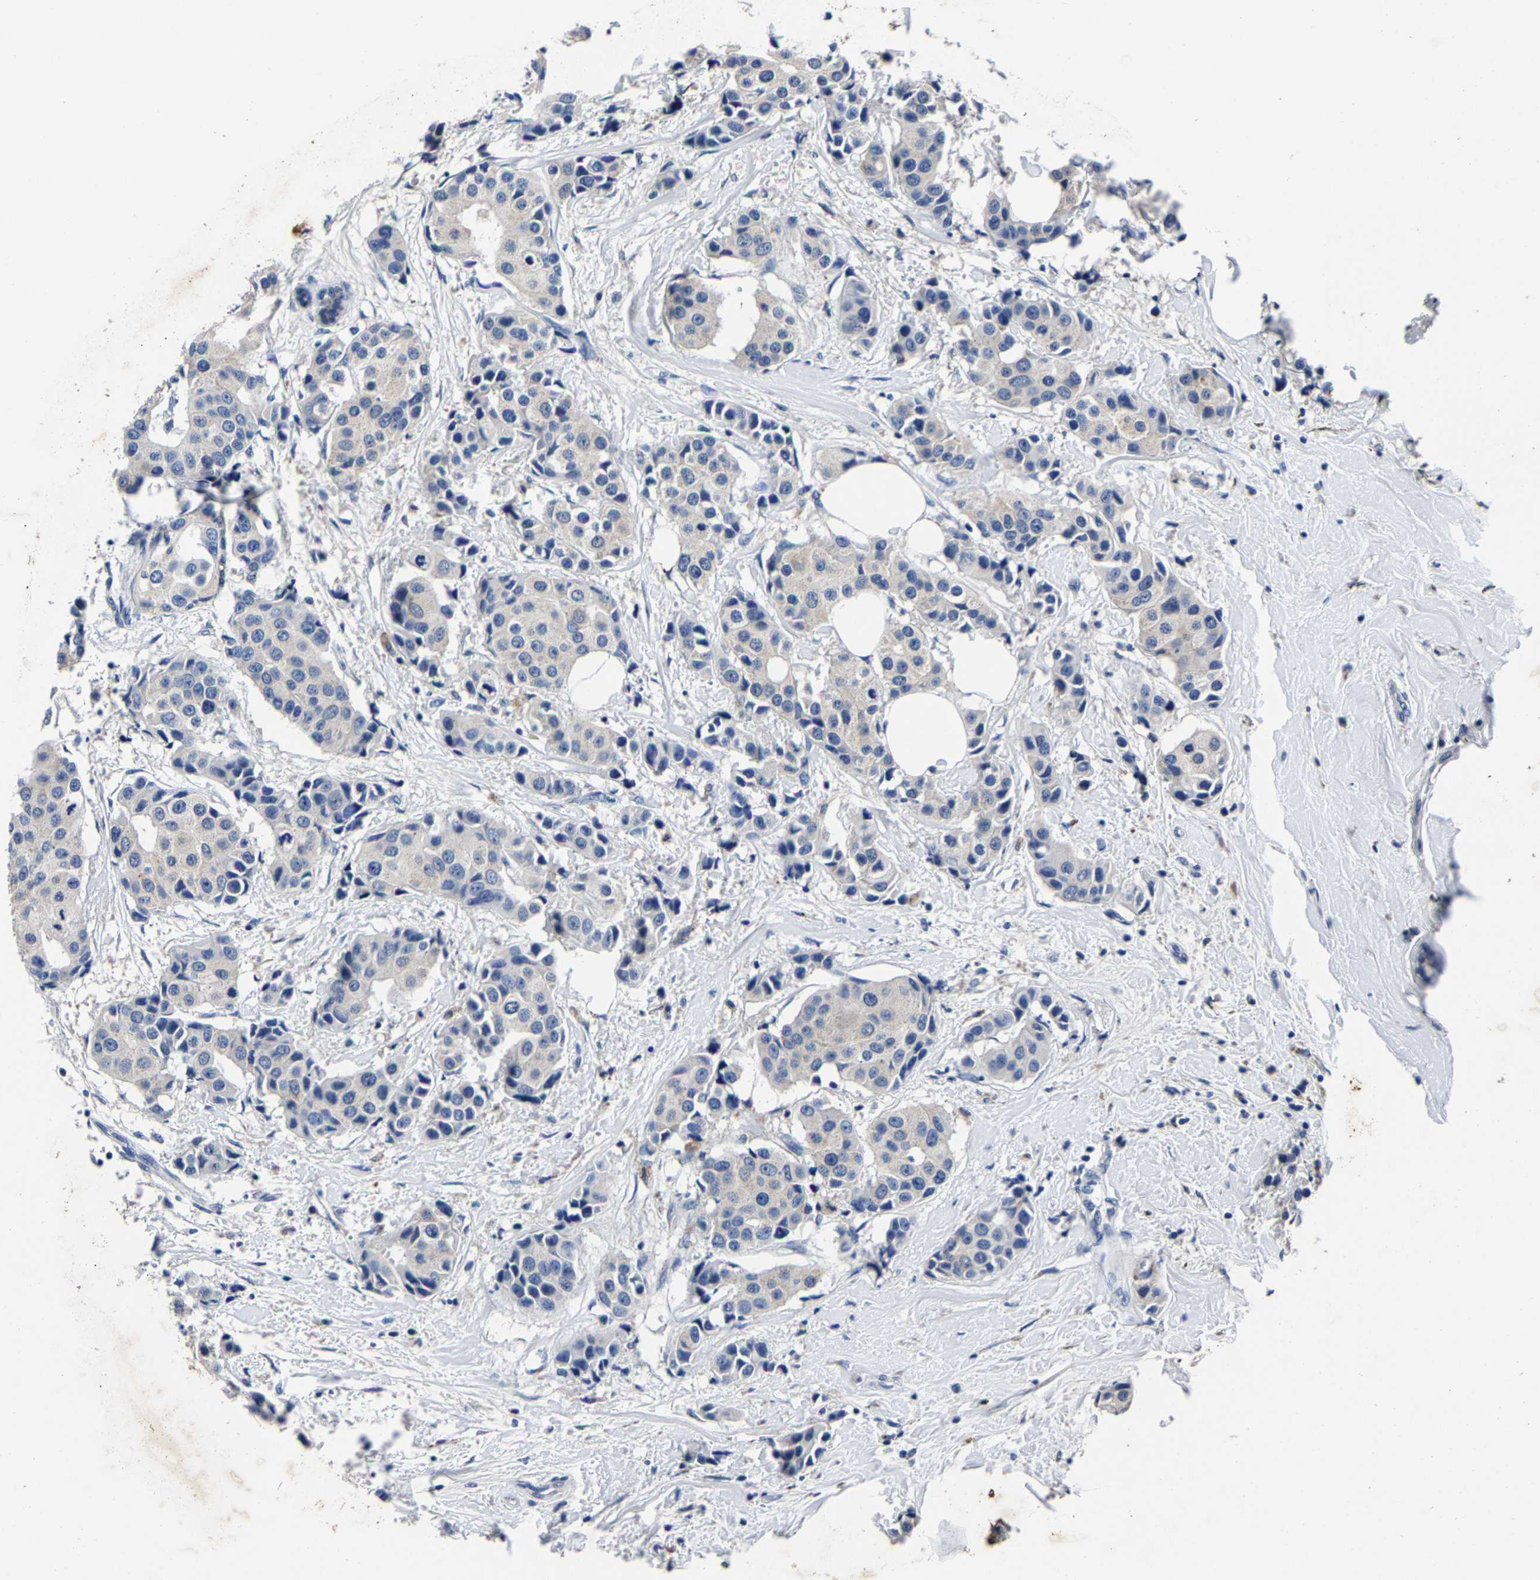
{"staining": {"intensity": "negative", "quantity": "none", "location": "none"}, "tissue": "breast cancer", "cell_type": "Tumor cells", "image_type": "cancer", "snomed": [{"axis": "morphology", "description": "Normal tissue, NOS"}, {"axis": "morphology", "description": "Duct carcinoma"}, {"axis": "topography", "description": "Breast"}], "caption": "This is an immunohistochemistry micrograph of breast cancer (infiltrating ductal carcinoma). There is no expression in tumor cells.", "gene": "PSPH", "patient": {"sex": "female", "age": 39}}